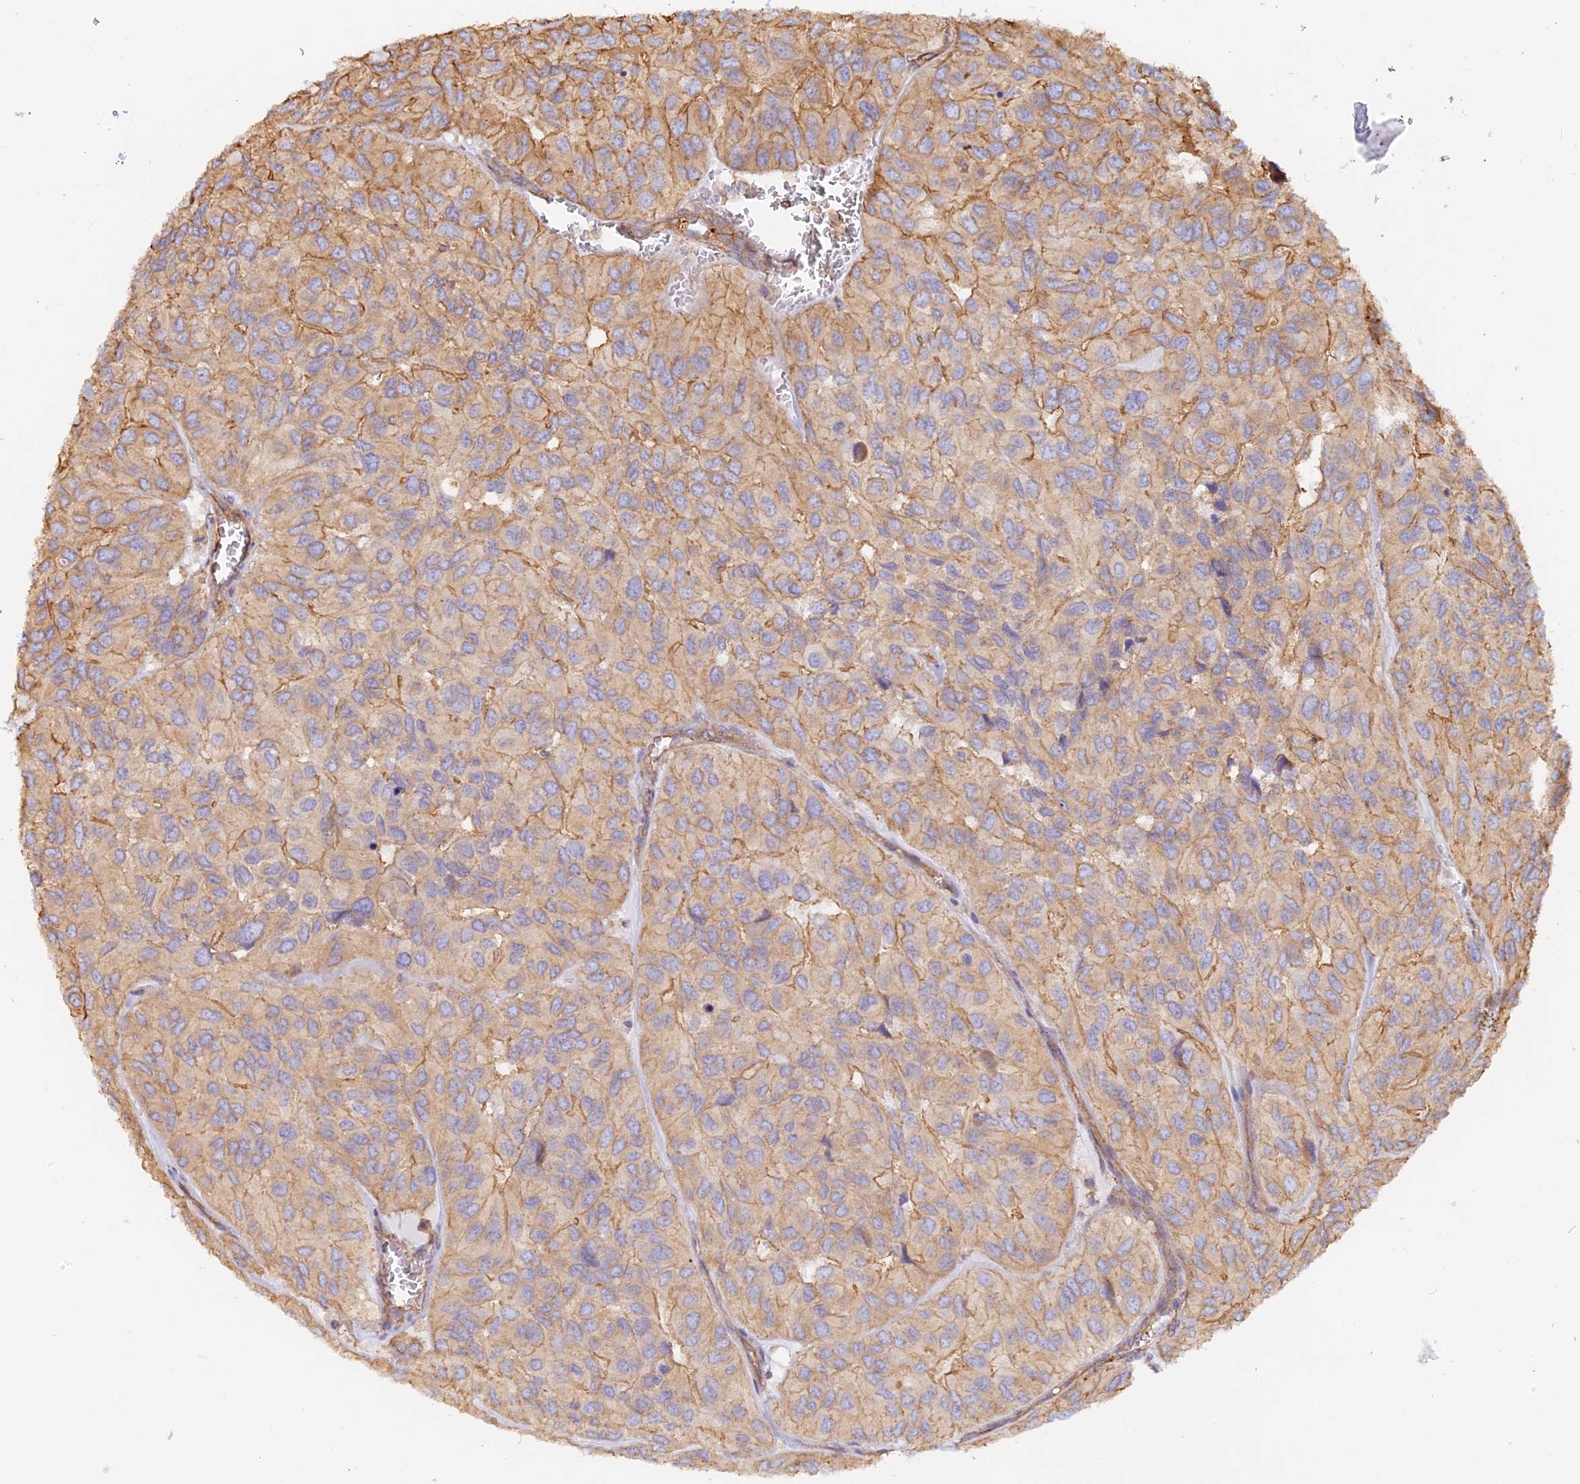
{"staining": {"intensity": "weak", "quantity": ">75%", "location": "cytoplasmic/membranous"}, "tissue": "head and neck cancer", "cell_type": "Tumor cells", "image_type": "cancer", "snomed": [{"axis": "morphology", "description": "Adenocarcinoma, NOS"}, {"axis": "topography", "description": "Salivary gland, NOS"}, {"axis": "topography", "description": "Head-Neck"}], "caption": "The image exhibits a brown stain indicating the presence of a protein in the cytoplasmic/membranous of tumor cells in head and neck cancer.", "gene": "VPS18", "patient": {"sex": "female", "age": 76}}